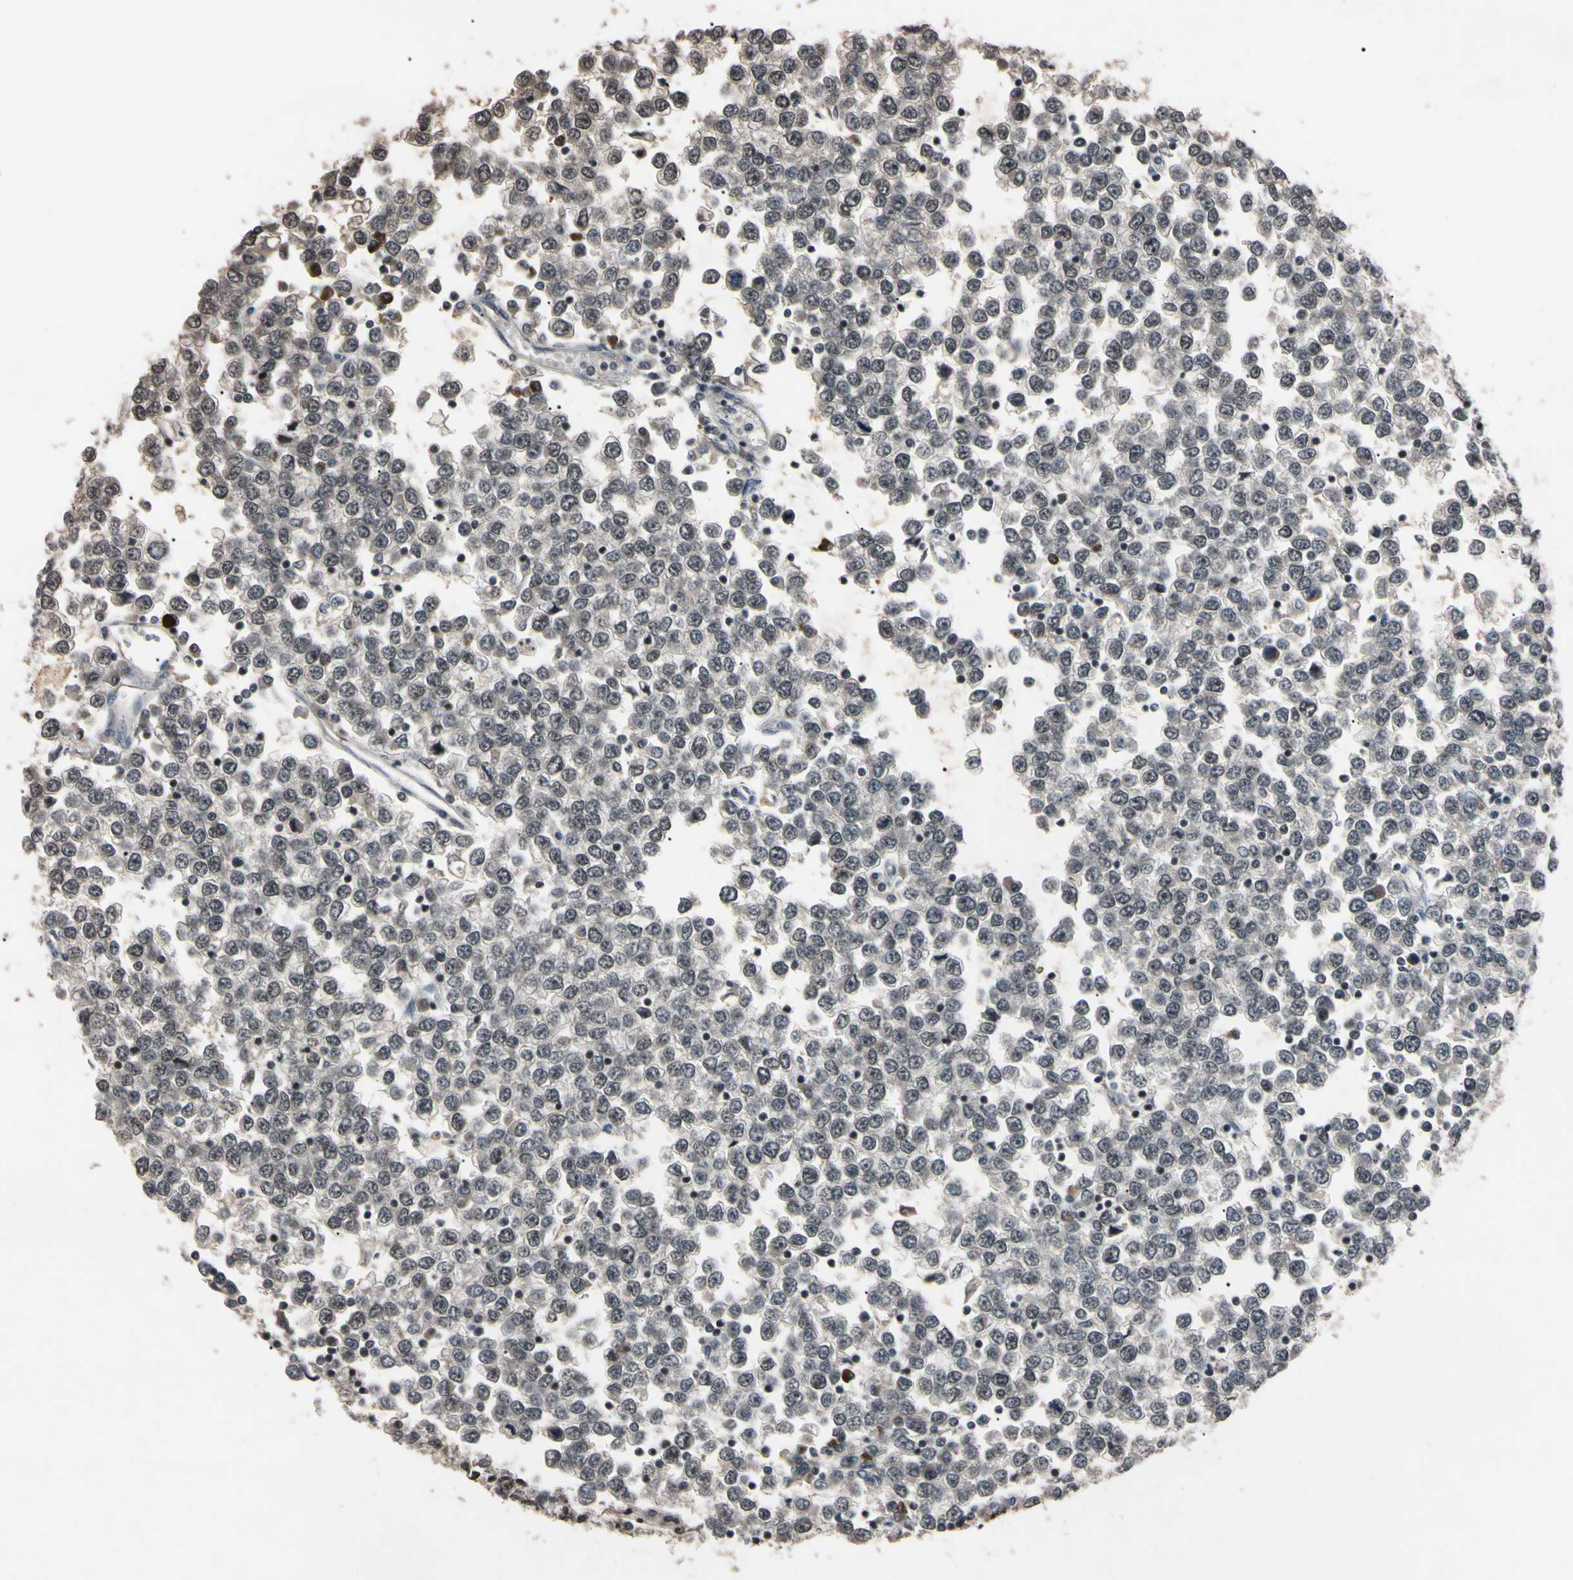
{"staining": {"intensity": "negative", "quantity": "none", "location": "none"}, "tissue": "testis cancer", "cell_type": "Tumor cells", "image_type": "cancer", "snomed": [{"axis": "morphology", "description": "Seminoma, NOS"}, {"axis": "topography", "description": "Testis"}], "caption": "DAB immunohistochemical staining of seminoma (testis) shows no significant staining in tumor cells.", "gene": "YY1", "patient": {"sex": "male", "age": 65}}